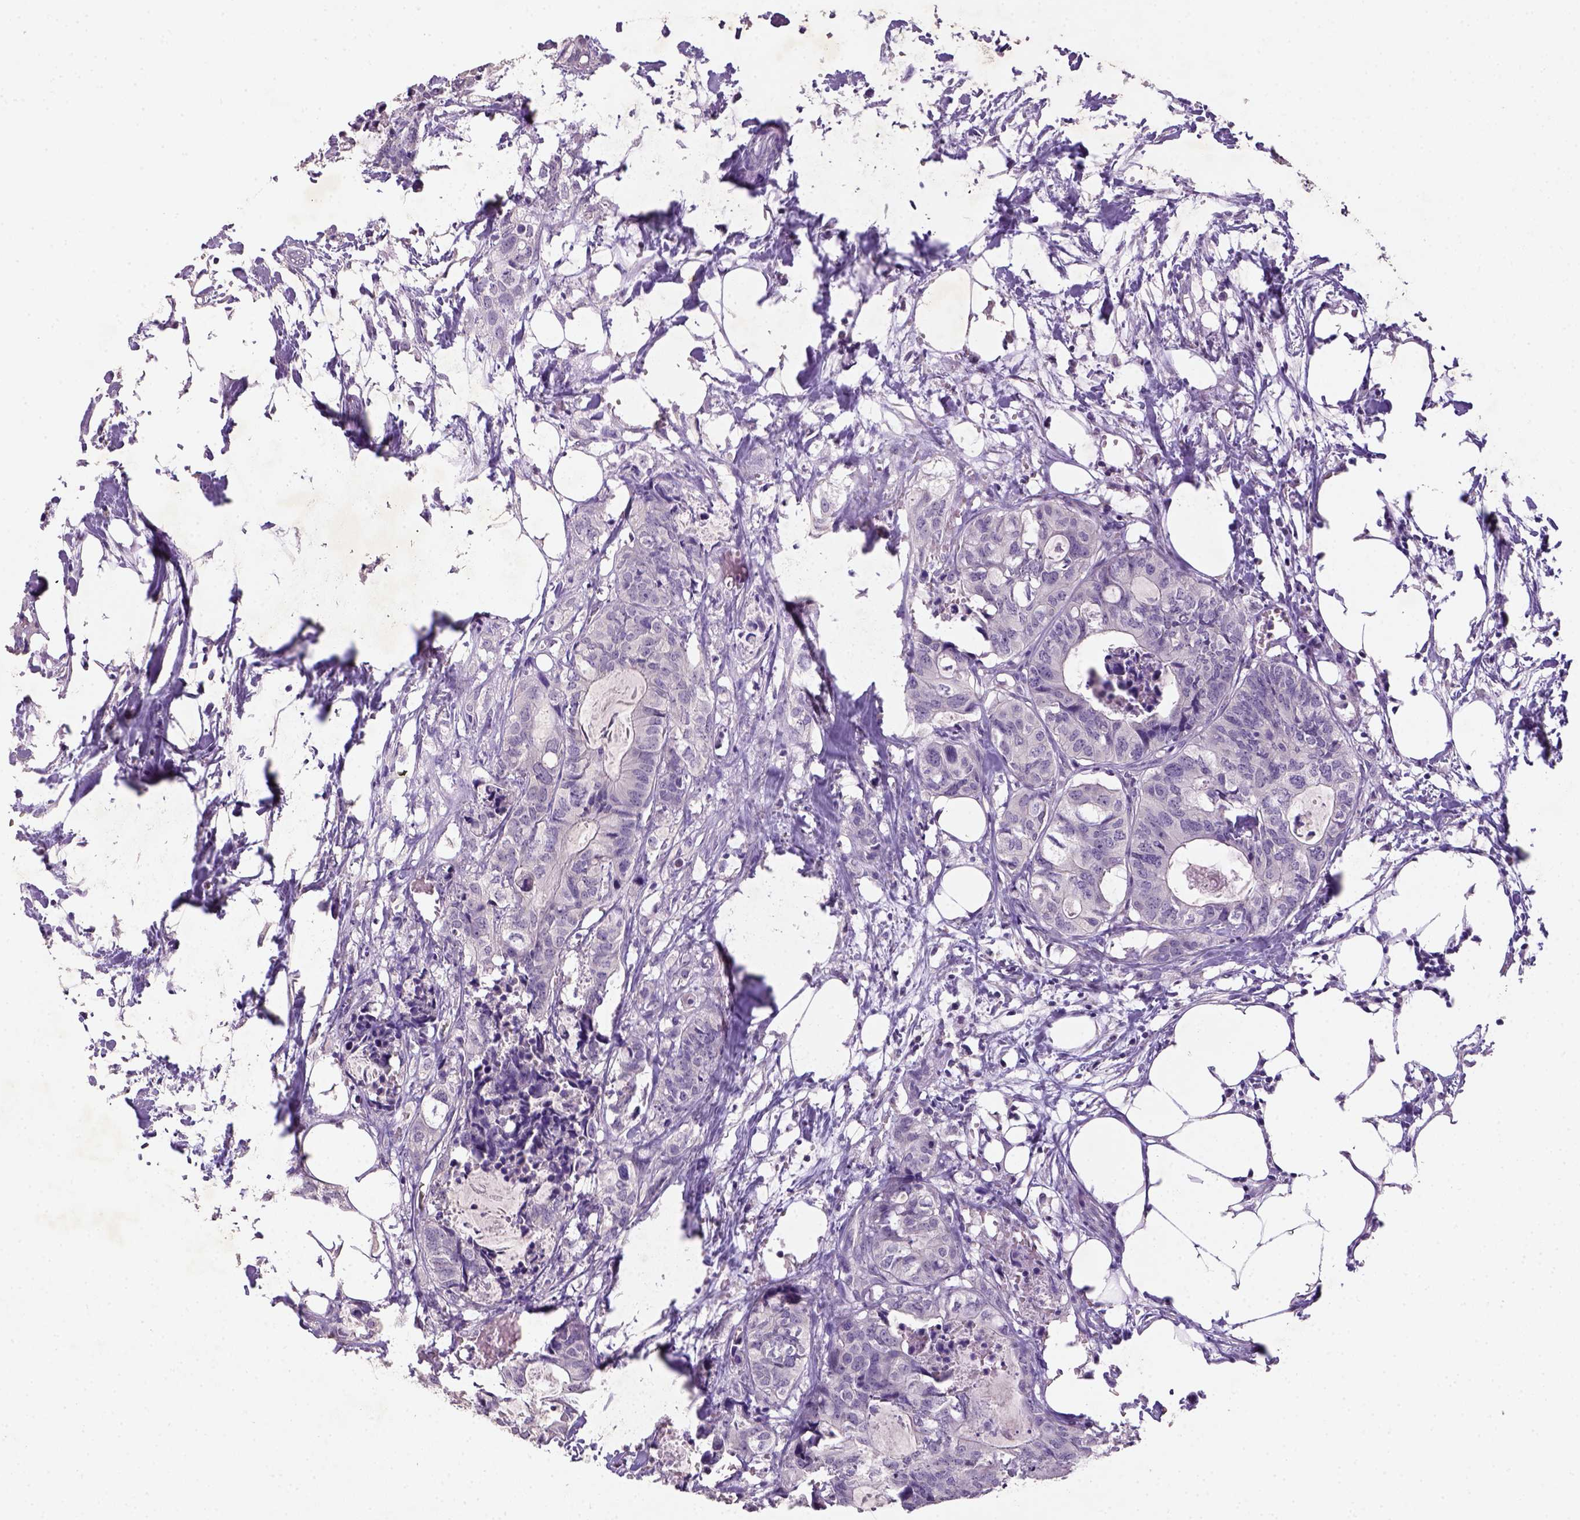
{"staining": {"intensity": "negative", "quantity": "none", "location": "none"}, "tissue": "colorectal cancer", "cell_type": "Tumor cells", "image_type": "cancer", "snomed": [{"axis": "morphology", "description": "Adenocarcinoma, NOS"}, {"axis": "topography", "description": "Colon"}, {"axis": "topography", "description": "Rectum"}], "caption": "This is an immunohistochemistry (IHC) photomicrograph of human colorectal cancer. There is no staining in tumor cells.", "gene": "NLGN2", "patient": {"sex": "male", "age": 57}}